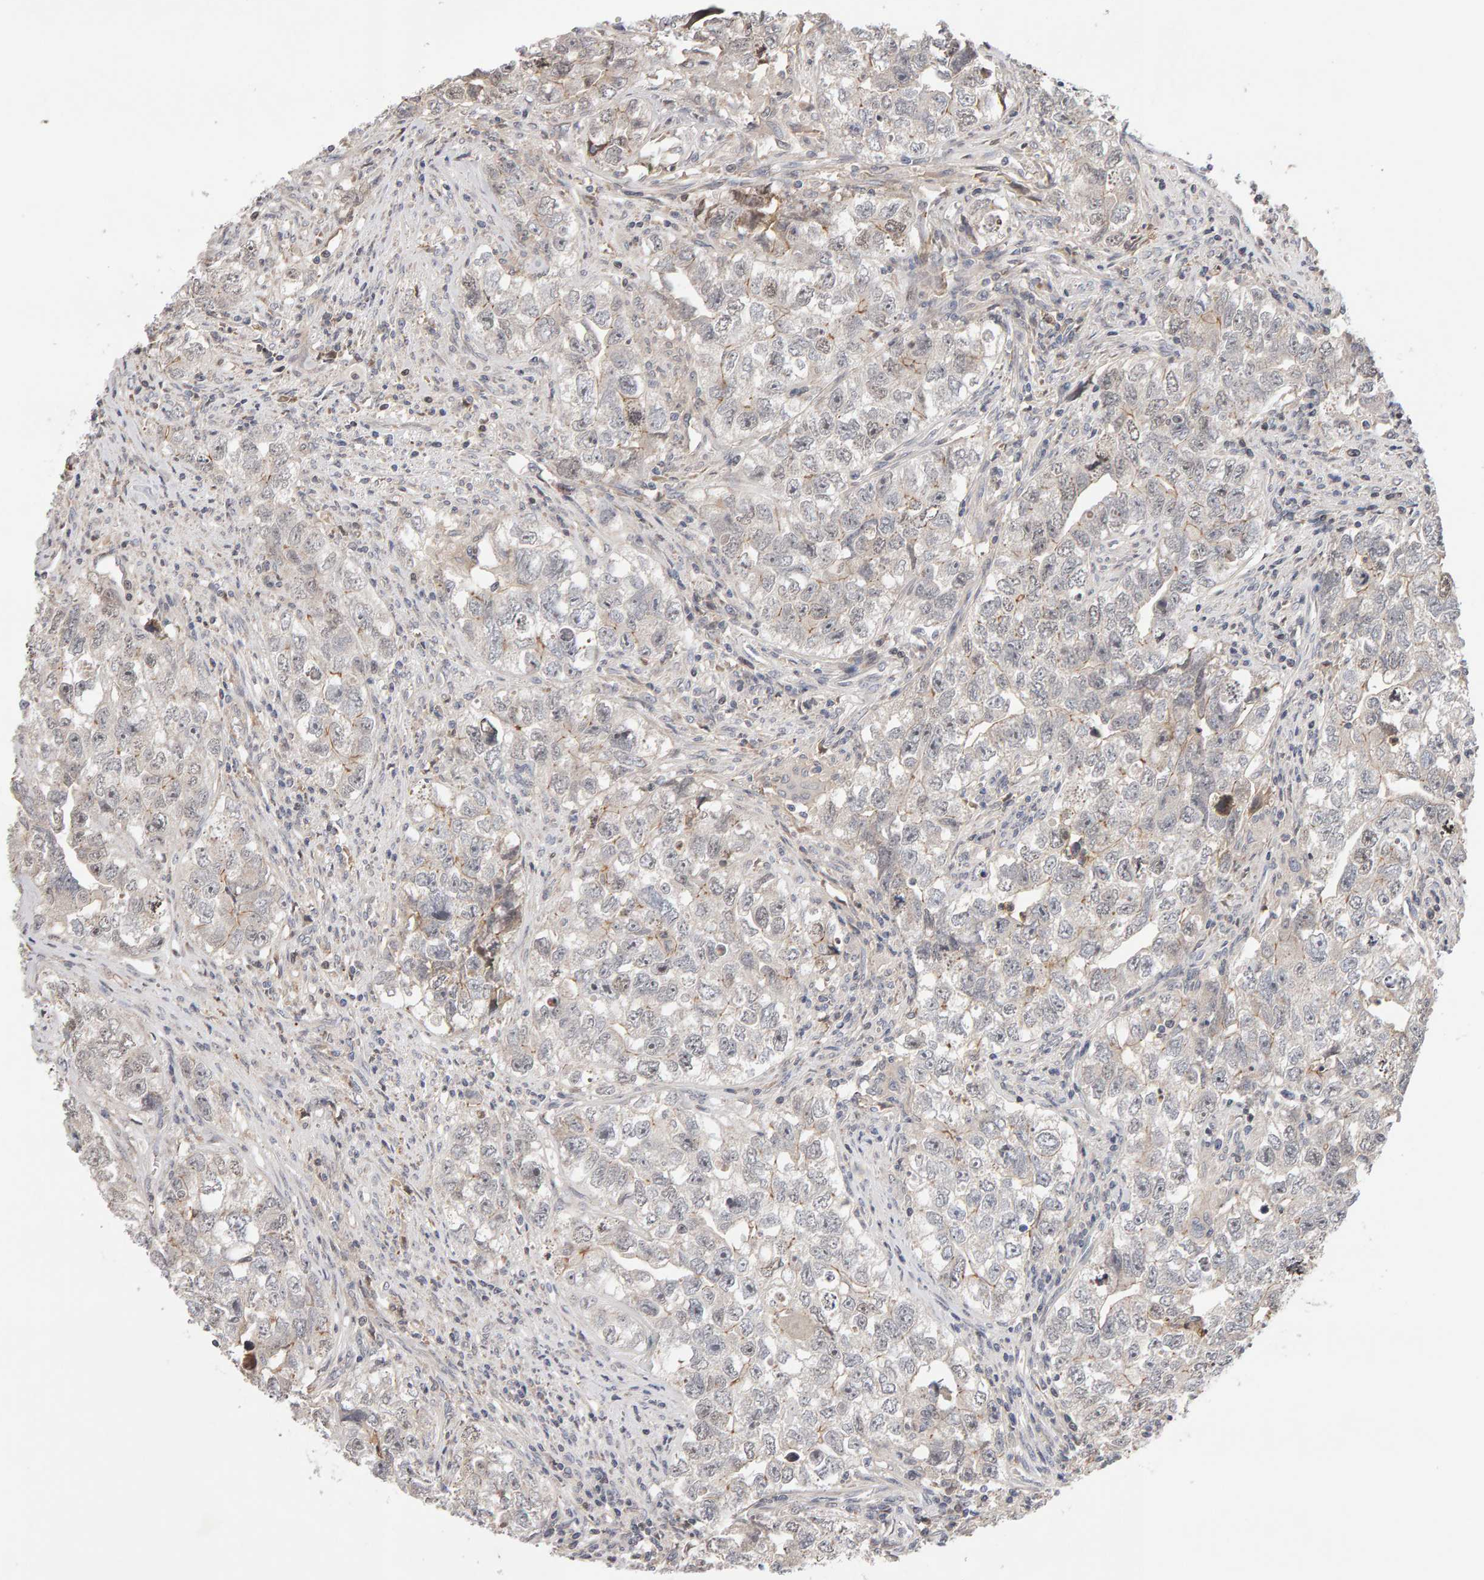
{"staining": {"intensity": "negative", "quantity": "none", "location": "none"}, "tissue": "testis cancer", "cell_type": "Tumor cells", "image_type": "cancer", "snomed": [{"axis": "morphology", "description": "Seminoma, NOS"}, {"axis": "morphology", "description": "Carcinoma, Embryonal, NOS"}, {"axis": "topography", "description": "Testis"}], "caption": "A micrograph of human embryonal carcinoma (testis) is negative for staining in tumor cells.", "gene": "LZTS1", "patient": {"sex": "male", "age": 43}}